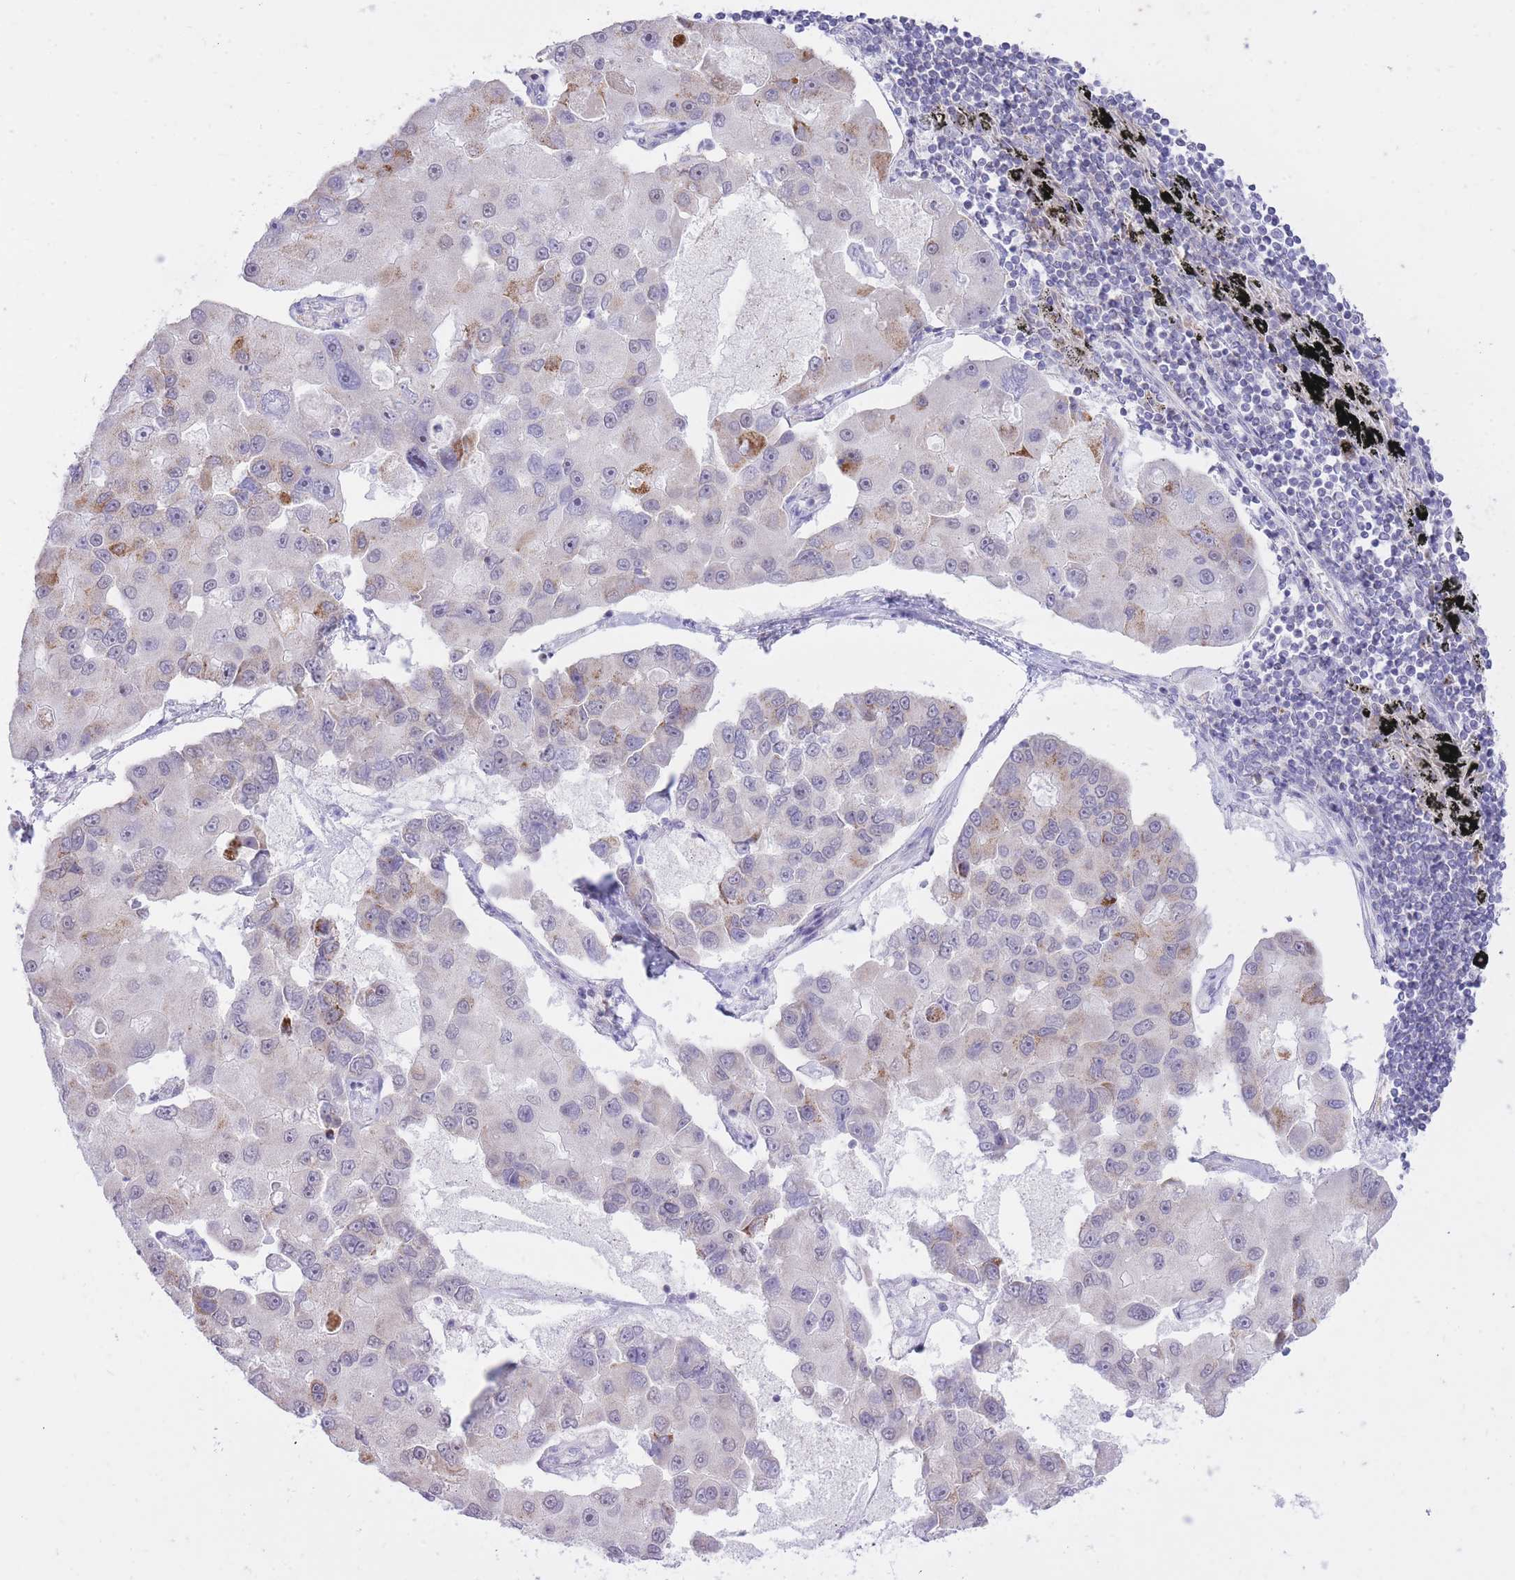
{"staining": {"intensity": "moderate", "quantity": "<25%", "location": "cytoplasmic/membranous"}, "tissue": "lung cancer", "cell_type": "Tumor cells", "image_type": "cancer", "snomed": [{"axis": "morphology", "description": "Adenocarcinoma, NOS"}, {"axis": "topography", "description": "Lung"}], "caption": "Approximately <25% of tumor cells in lung cancer demonstrate moderate cytoplasmic/membranous protein staining as visualized by brown immunohistochemical staining.", "gene": "DENND2D", "patient": {"sex": "female", "age": 54}}